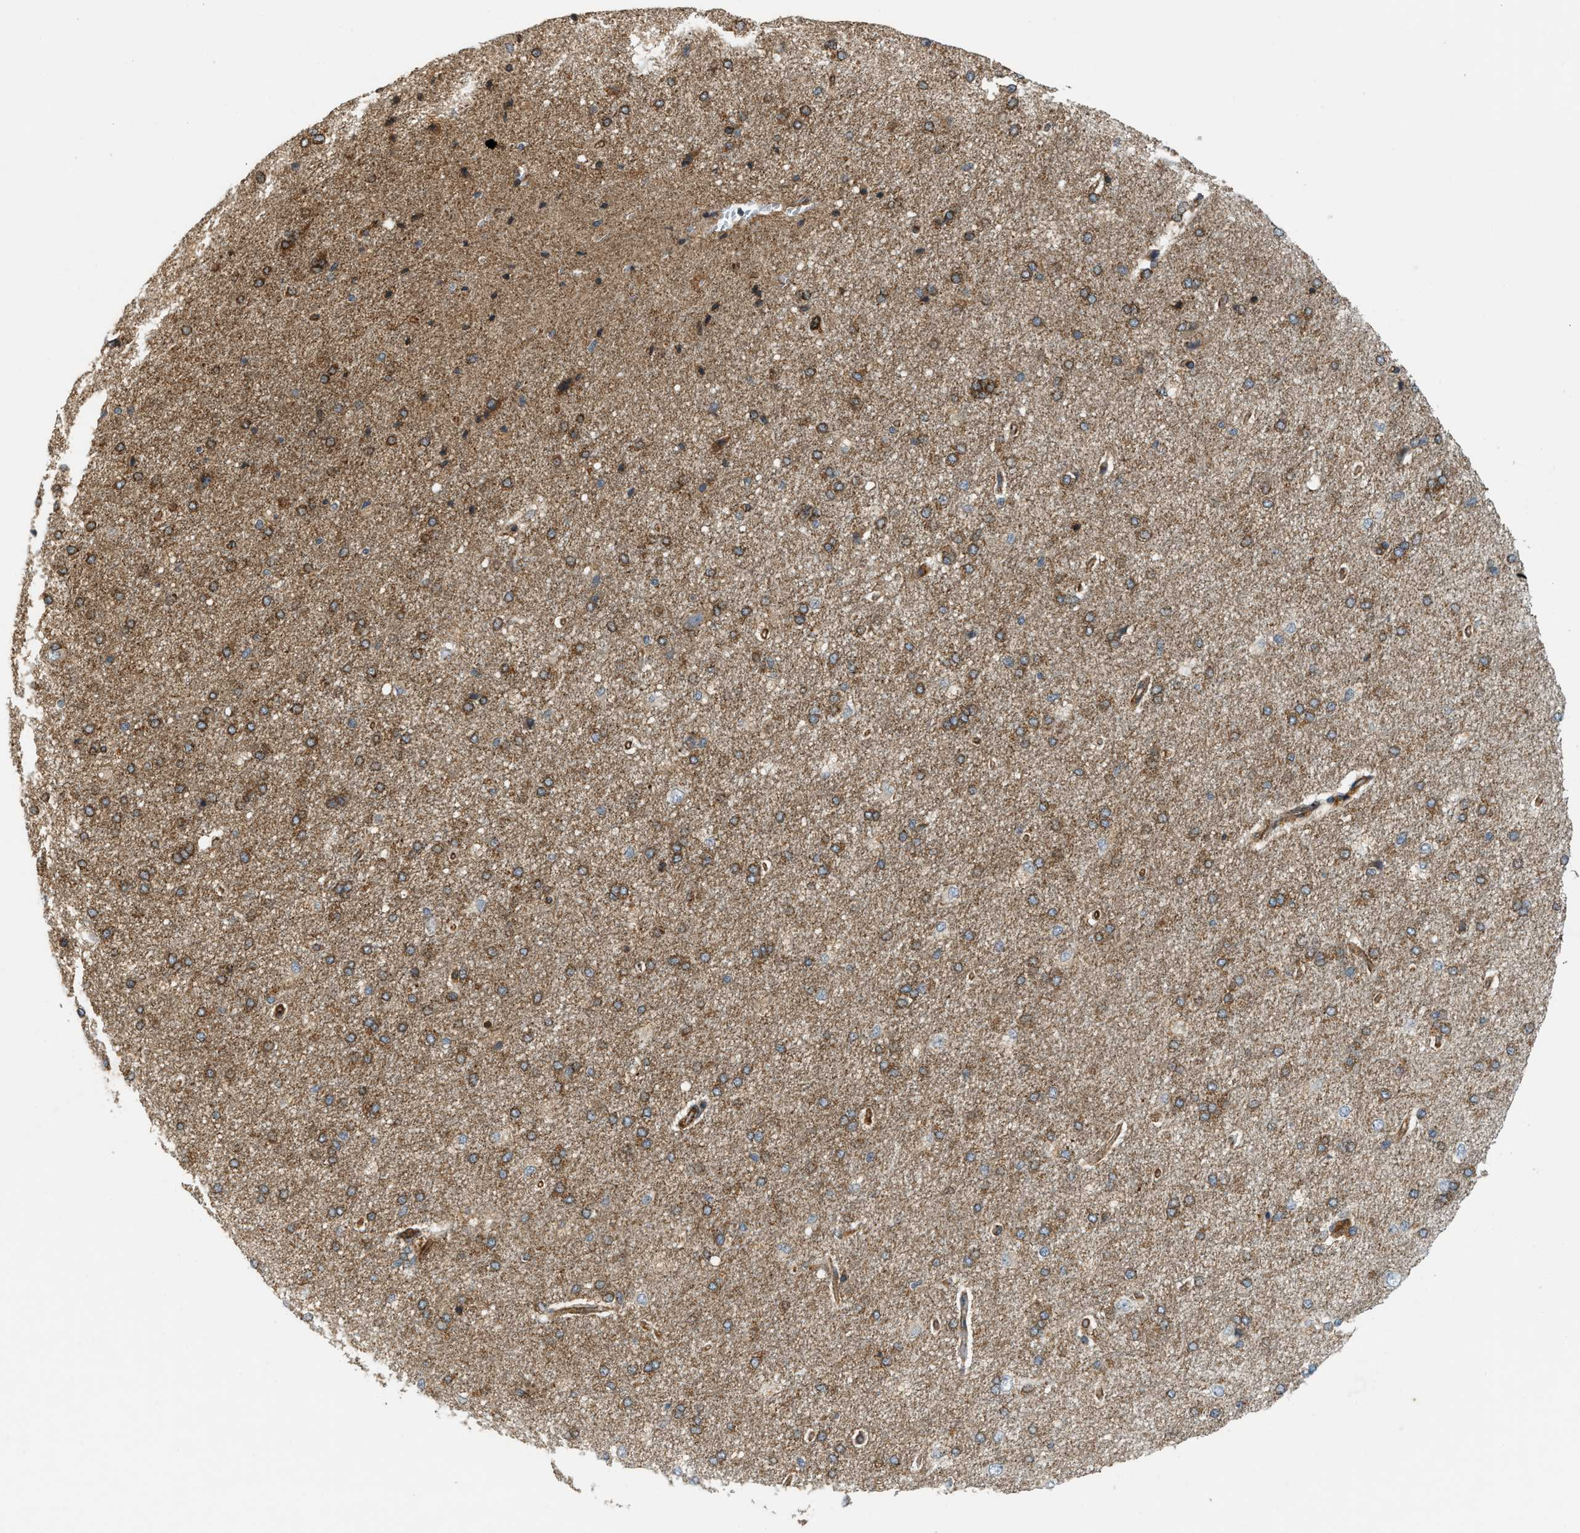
{"staining": {"intensity": "strong", "quantity": ">75%", "location": "cytoplasmic/membranous"}, "tissue": "cerebral cortex", "cell_type": "Endothelial cells", "image_type": "normal", "snomed": [{"axis": "morphology", "description": "Normal tissue, NOS"}, {"axis": "topography", "description": "Cerebral cortex"}], "caption": "A high amount of strong cytoplasmic/membranous positivity is identified in approximately >75% of endothelial cells in benign cerebral cortex.", "gene": "HIP1", "patient": {"sex": "male", "age": 62}}